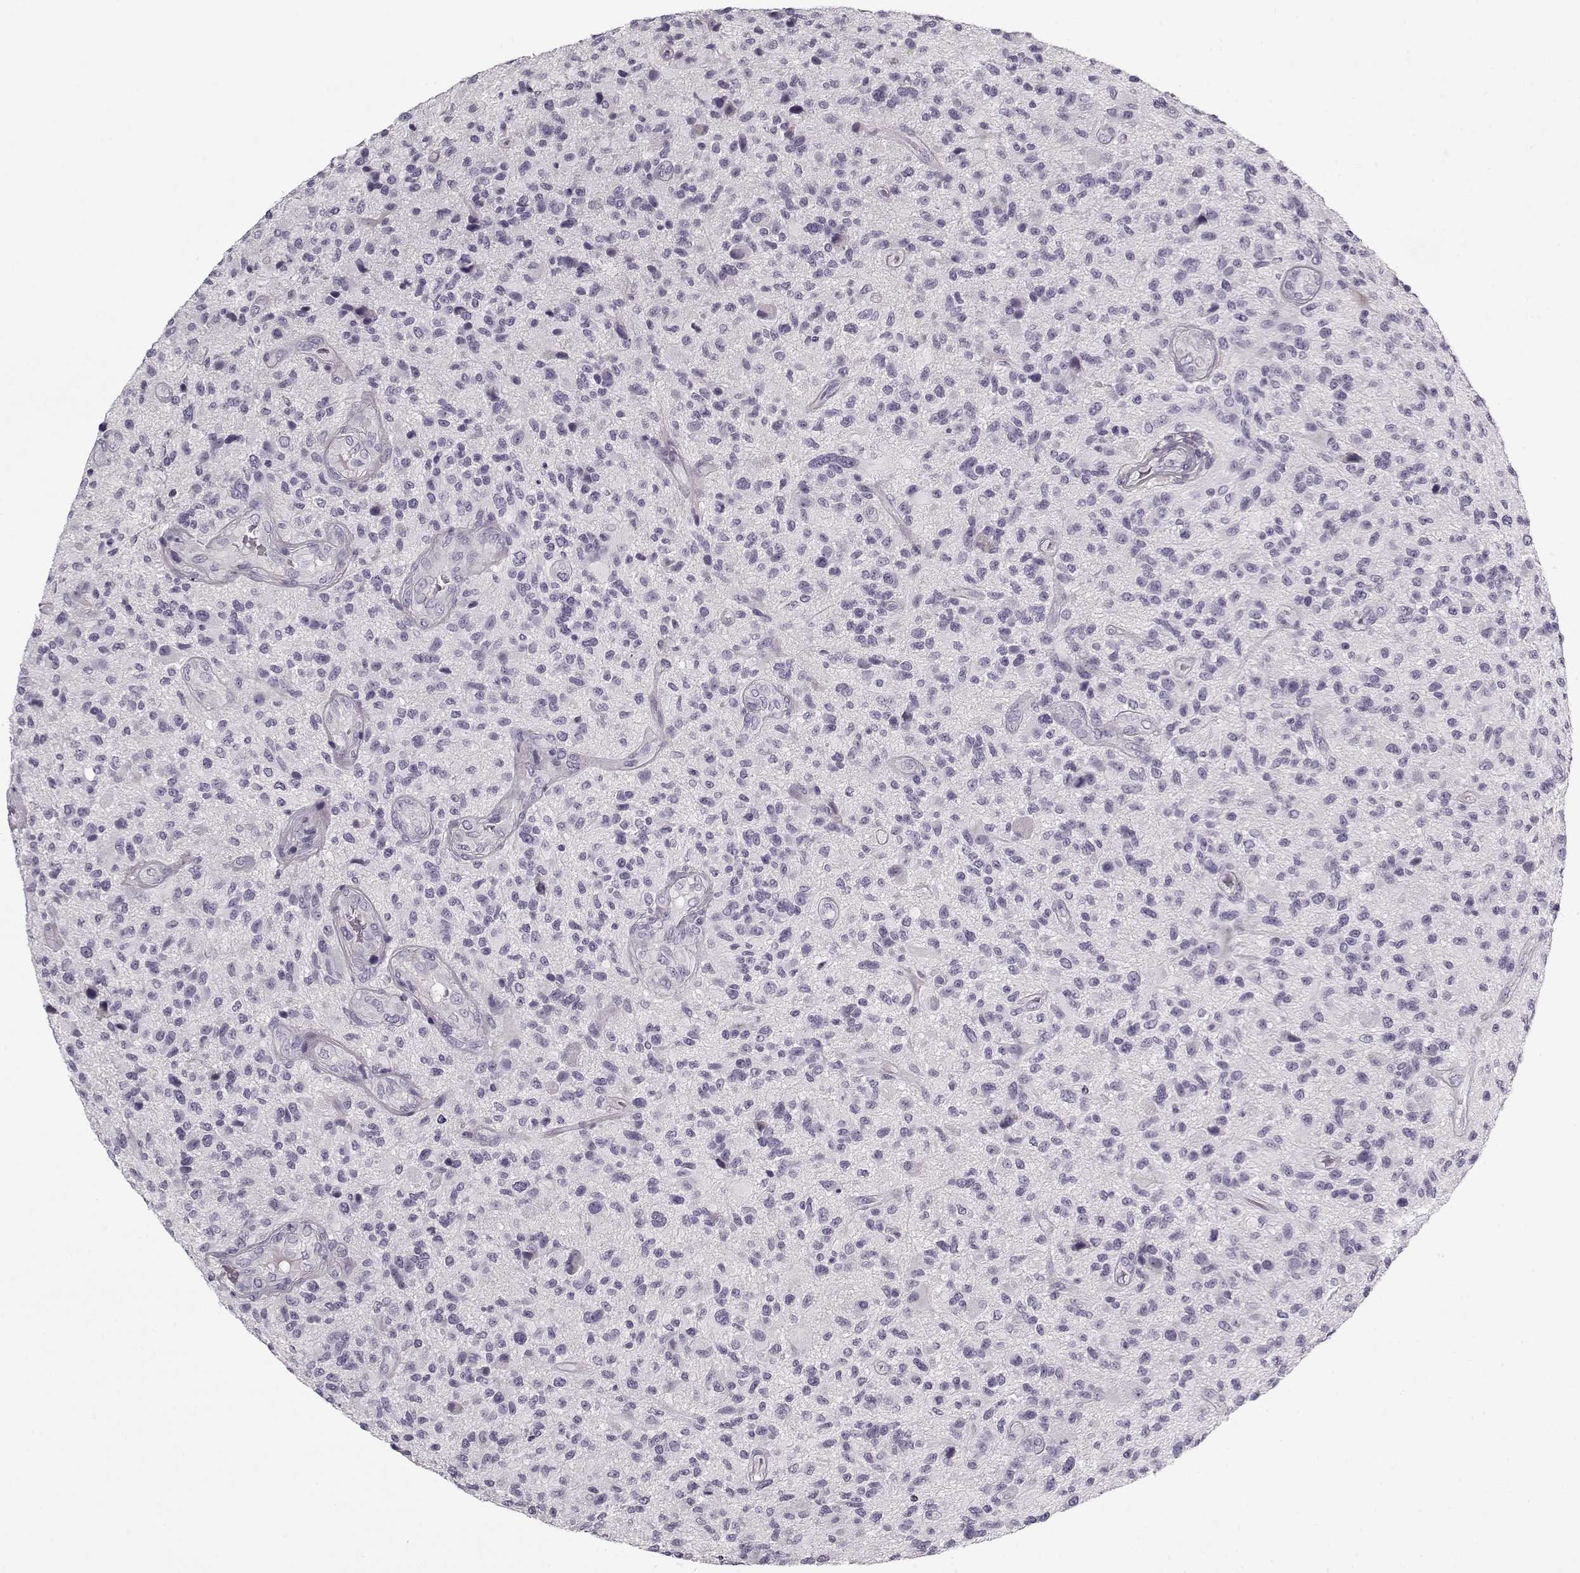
{"staining": {"intensity": "negative", "quantity": "none", "location": "none"}, "tissue": "glioma", "cell_type": "Tumor cells", "image_type": "cancer", "snomed": [{"axis": "morphology", "description": "Glioma, malignant, High grade"}, {"axis": "topography", "description": "Brain"}], "caption": "Tumor cells show no significant protein staining in glioma.", "gene": "LUM", "patient": {"sex": "male", "age": 47}}